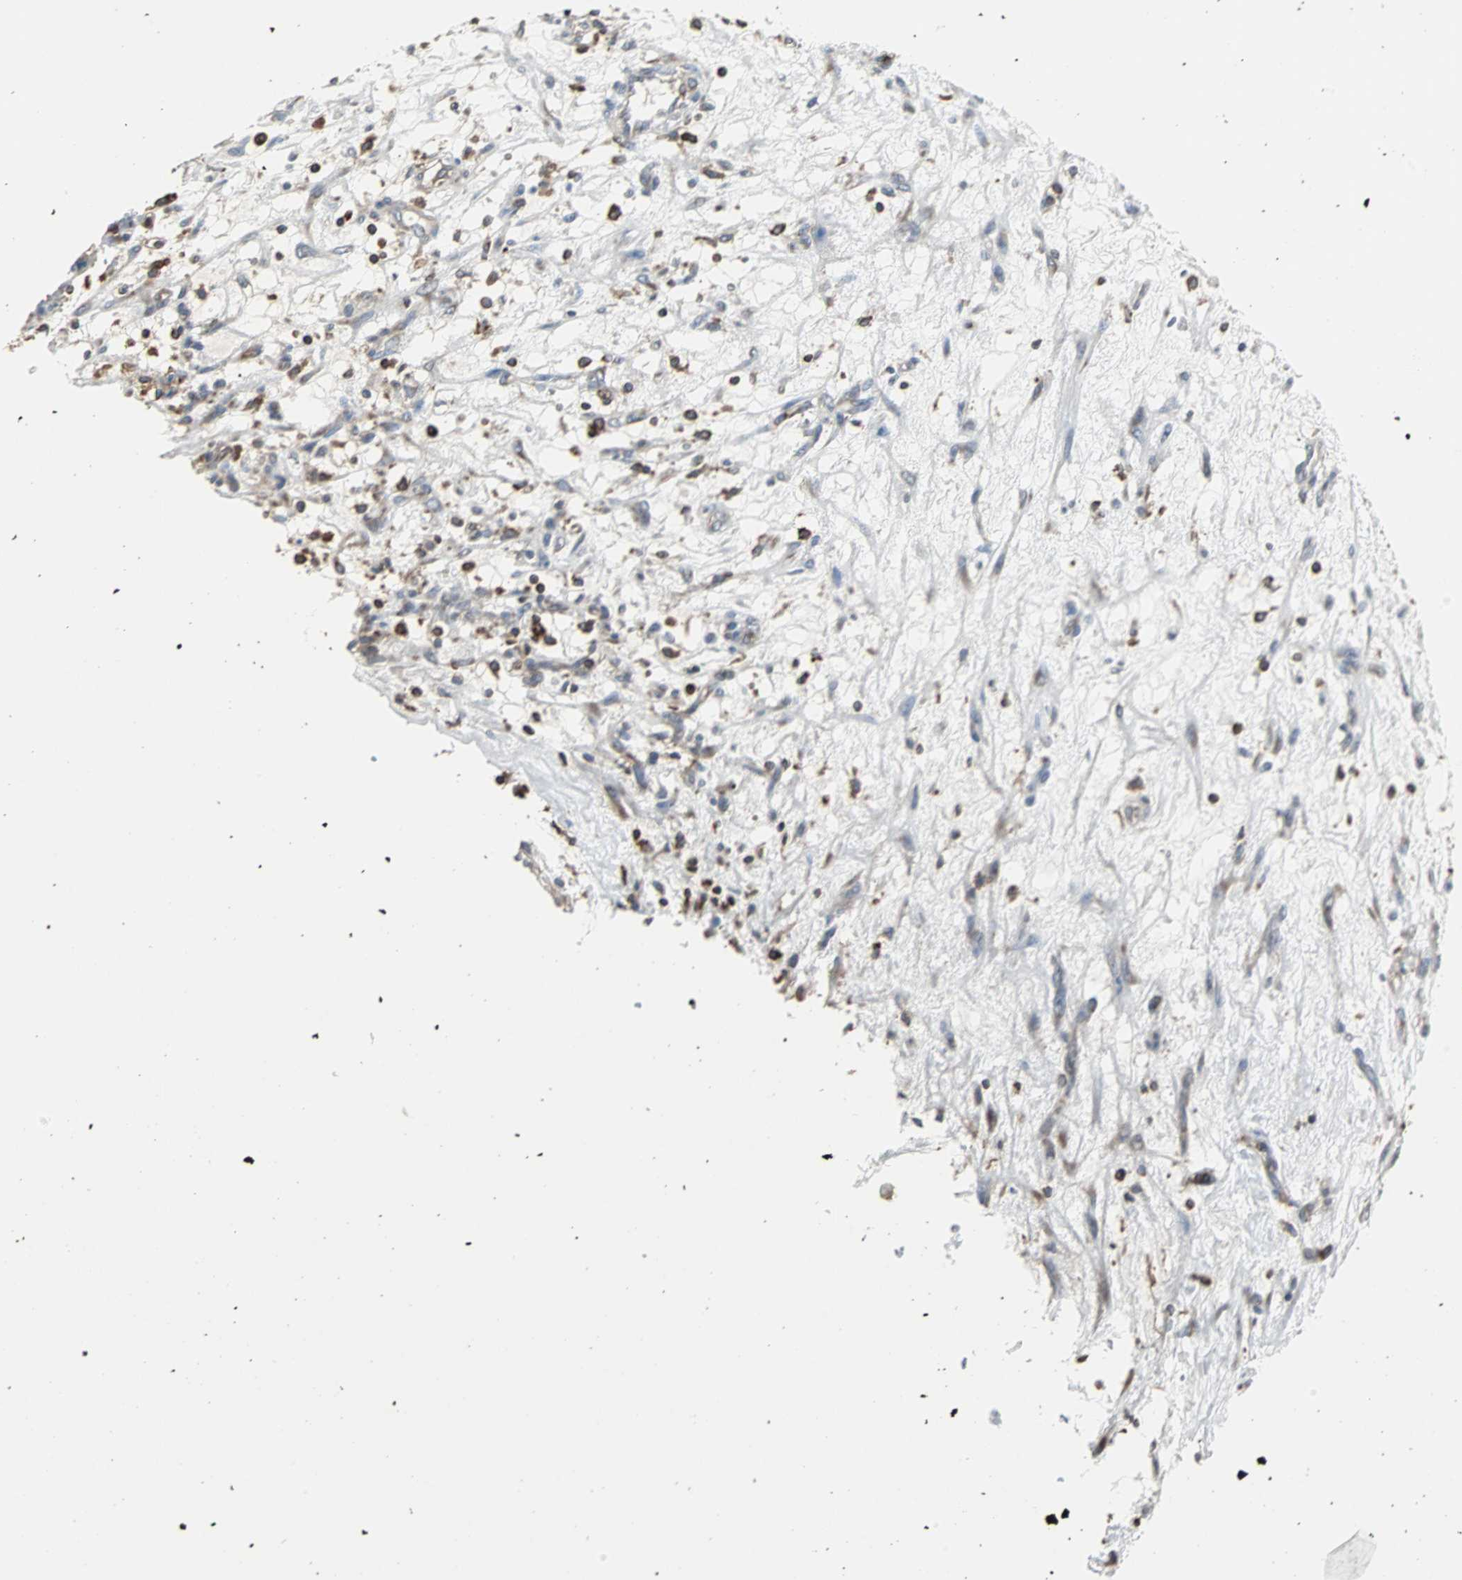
{"staining": {"intensity": "moderate", "quantity": "25%-75%", "location": "cytoplasmic/membranous"}, "tissue": "renal cancer", "cell_type": "Tumor cells", "image_type": "cancer", "snomed": [{"axis": "morphology", "description": "Adenocarcinoma, NOS"}, {"axis": "topography", "description": "Kidney"}], "caption": "Adenocarcinoma (renal) stained for a protein demonstrates moderate cytoplasmic/membranous positivity in tumor cells.", "gene": "LRRFIP1", "patient": {"sex": "female", "age": 57}}